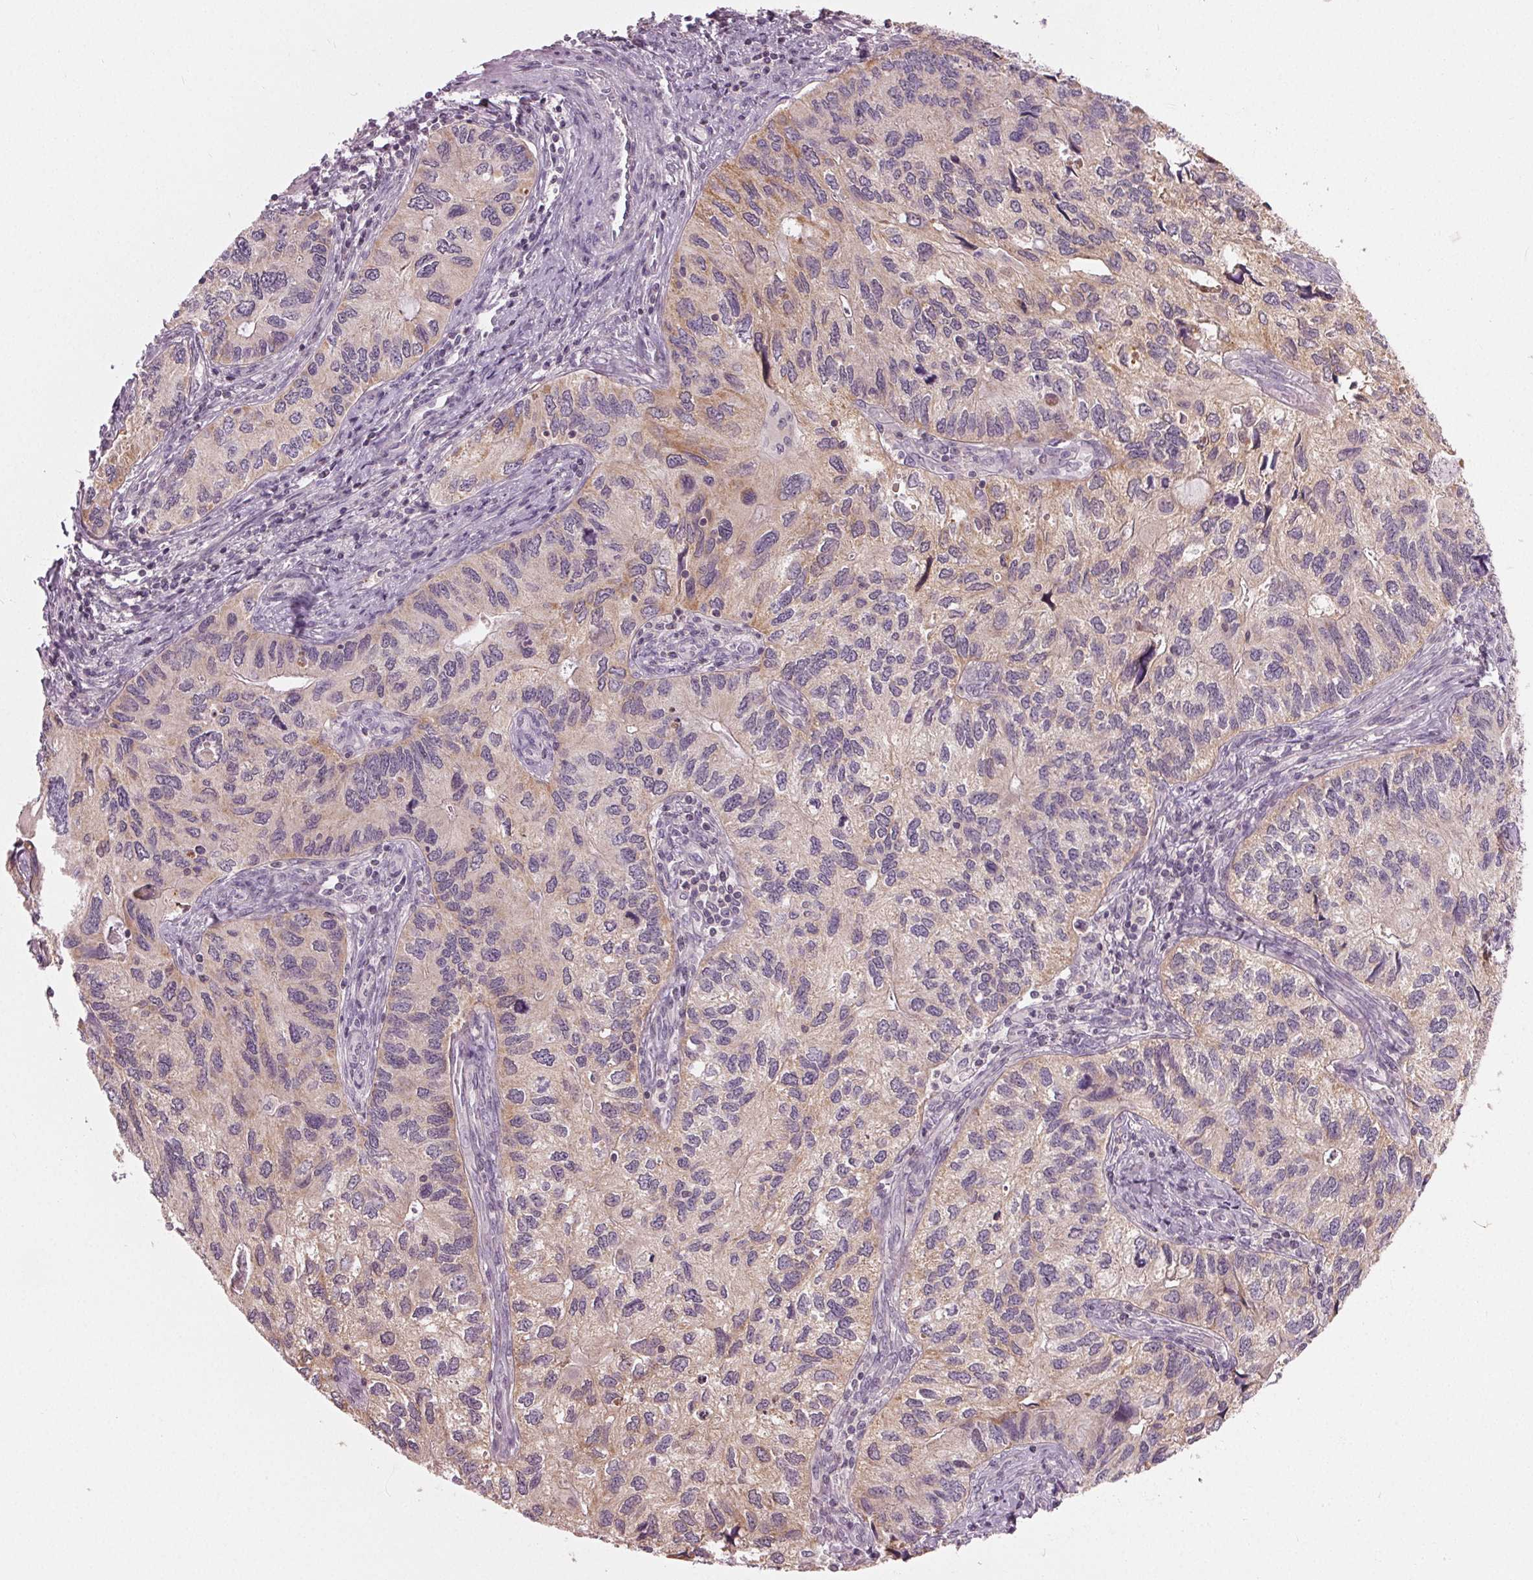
{"staining": {"intensity": "weak", "quantity": "<25%", "location": "cytoplasmic/membranous"}, "tissue": "endometrial cancer", "cell_type": "Tumor cells", "image_type": "cancer", "snomed": [{"axis": "morphology", "description": "Carcinoma, NOS"}, {"axis": "topography", "description": "Uterus"}], "caption": "Immunohistochemistry photomicrograph of endometrial carcinoma stained for a protein (brown), which reveals no expression in tumor cells.", "gene": "ZNF605", "patient": {"sex": "female", "age": 76}}